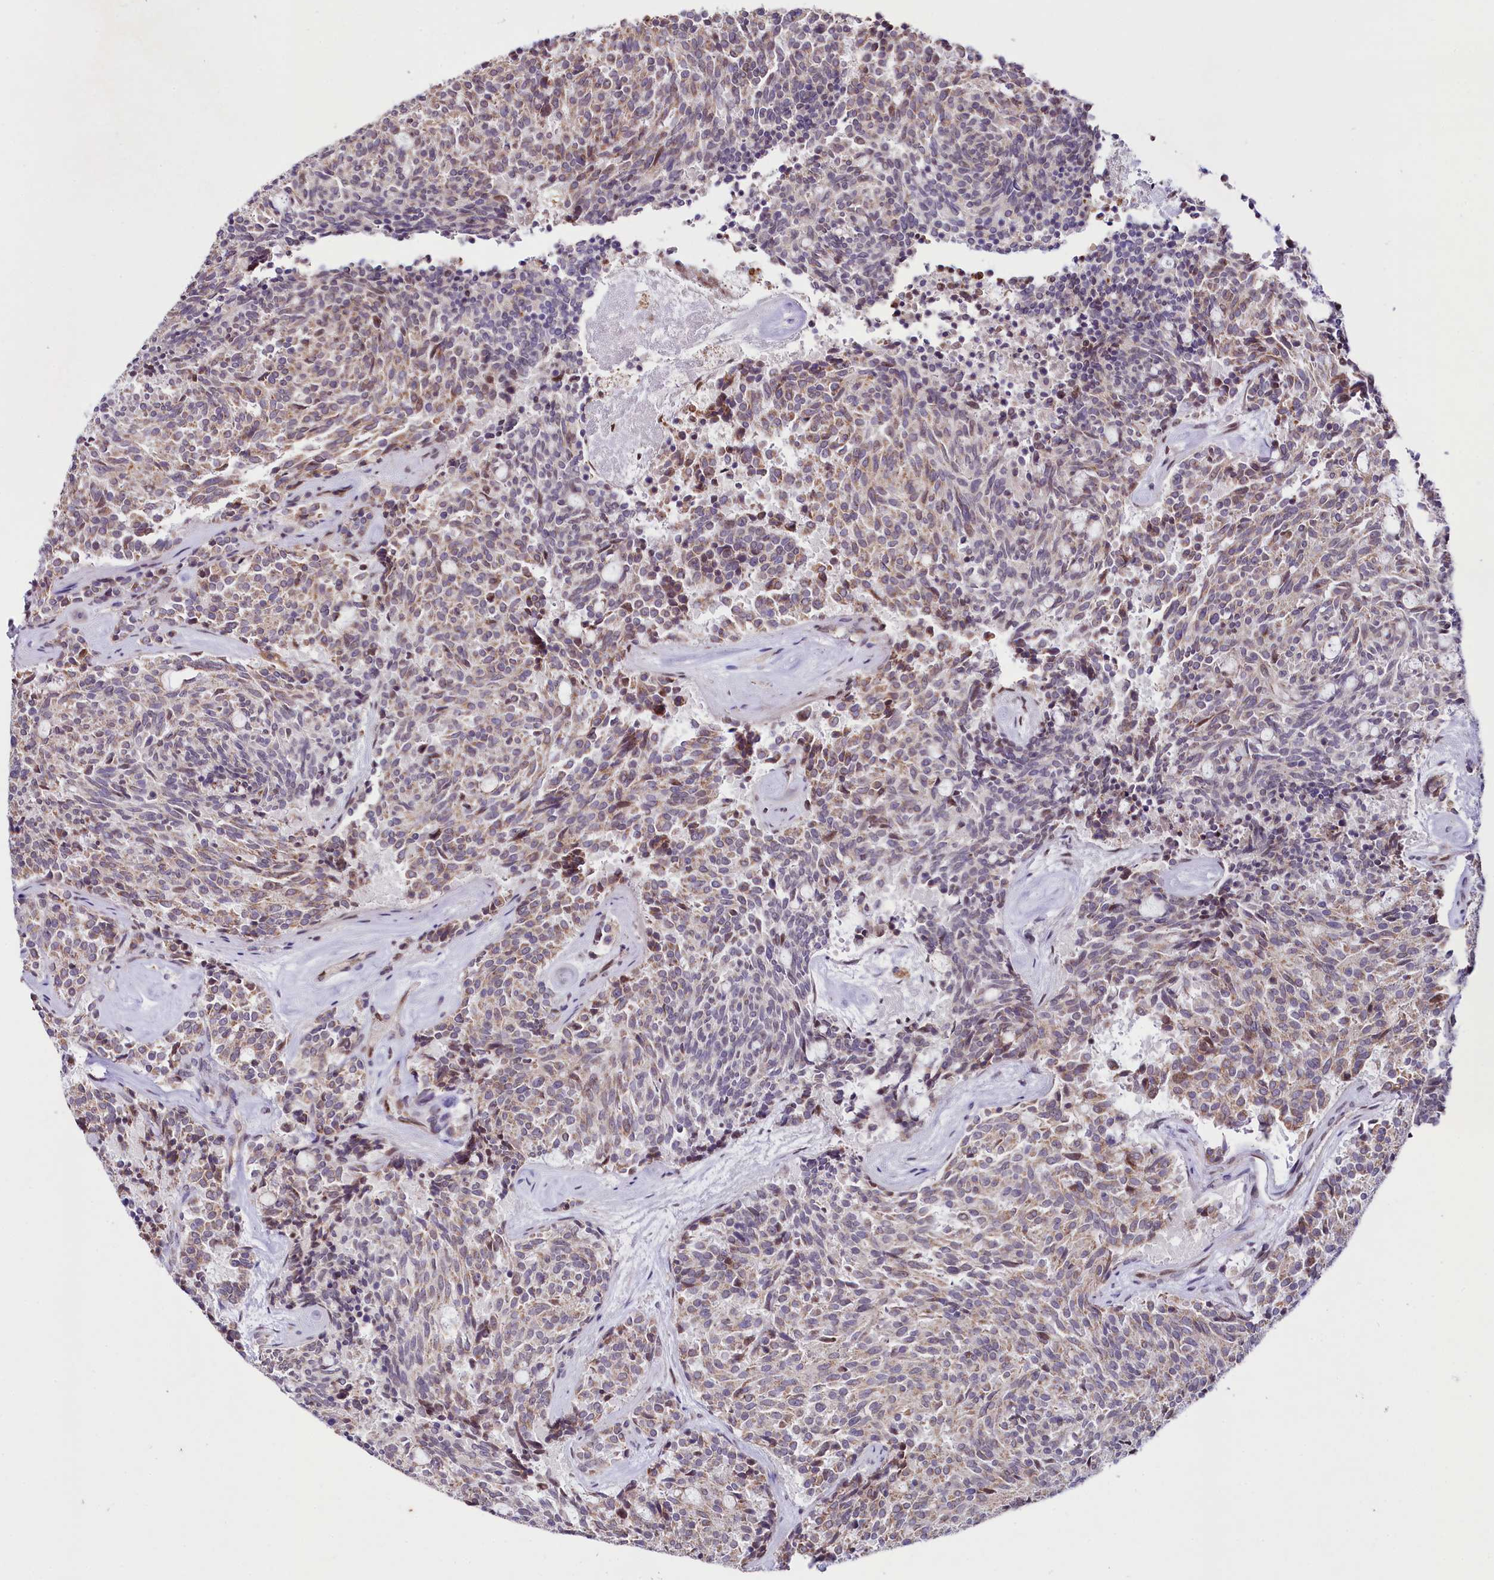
{"staining": {"intensity": "moderate", "quantity": "<25%", "location": "nuclear"}, "tissue": "carcinoid", "cell_type": "Tumor cells", "image_type": "cancer", "snomed": [{"axis": "morphology", "description": "Carcinoid, malignant, NOS"}, {"axis": "topography", "description": "Pancreas"}], "caption": "This is an image of immunohistochemistry staining of malignant carcinoid, which shows moderate expression in the nuclear of tumor cells.", "gene": "ZNF226", "patient": {"sex": "female", "age": 54}}